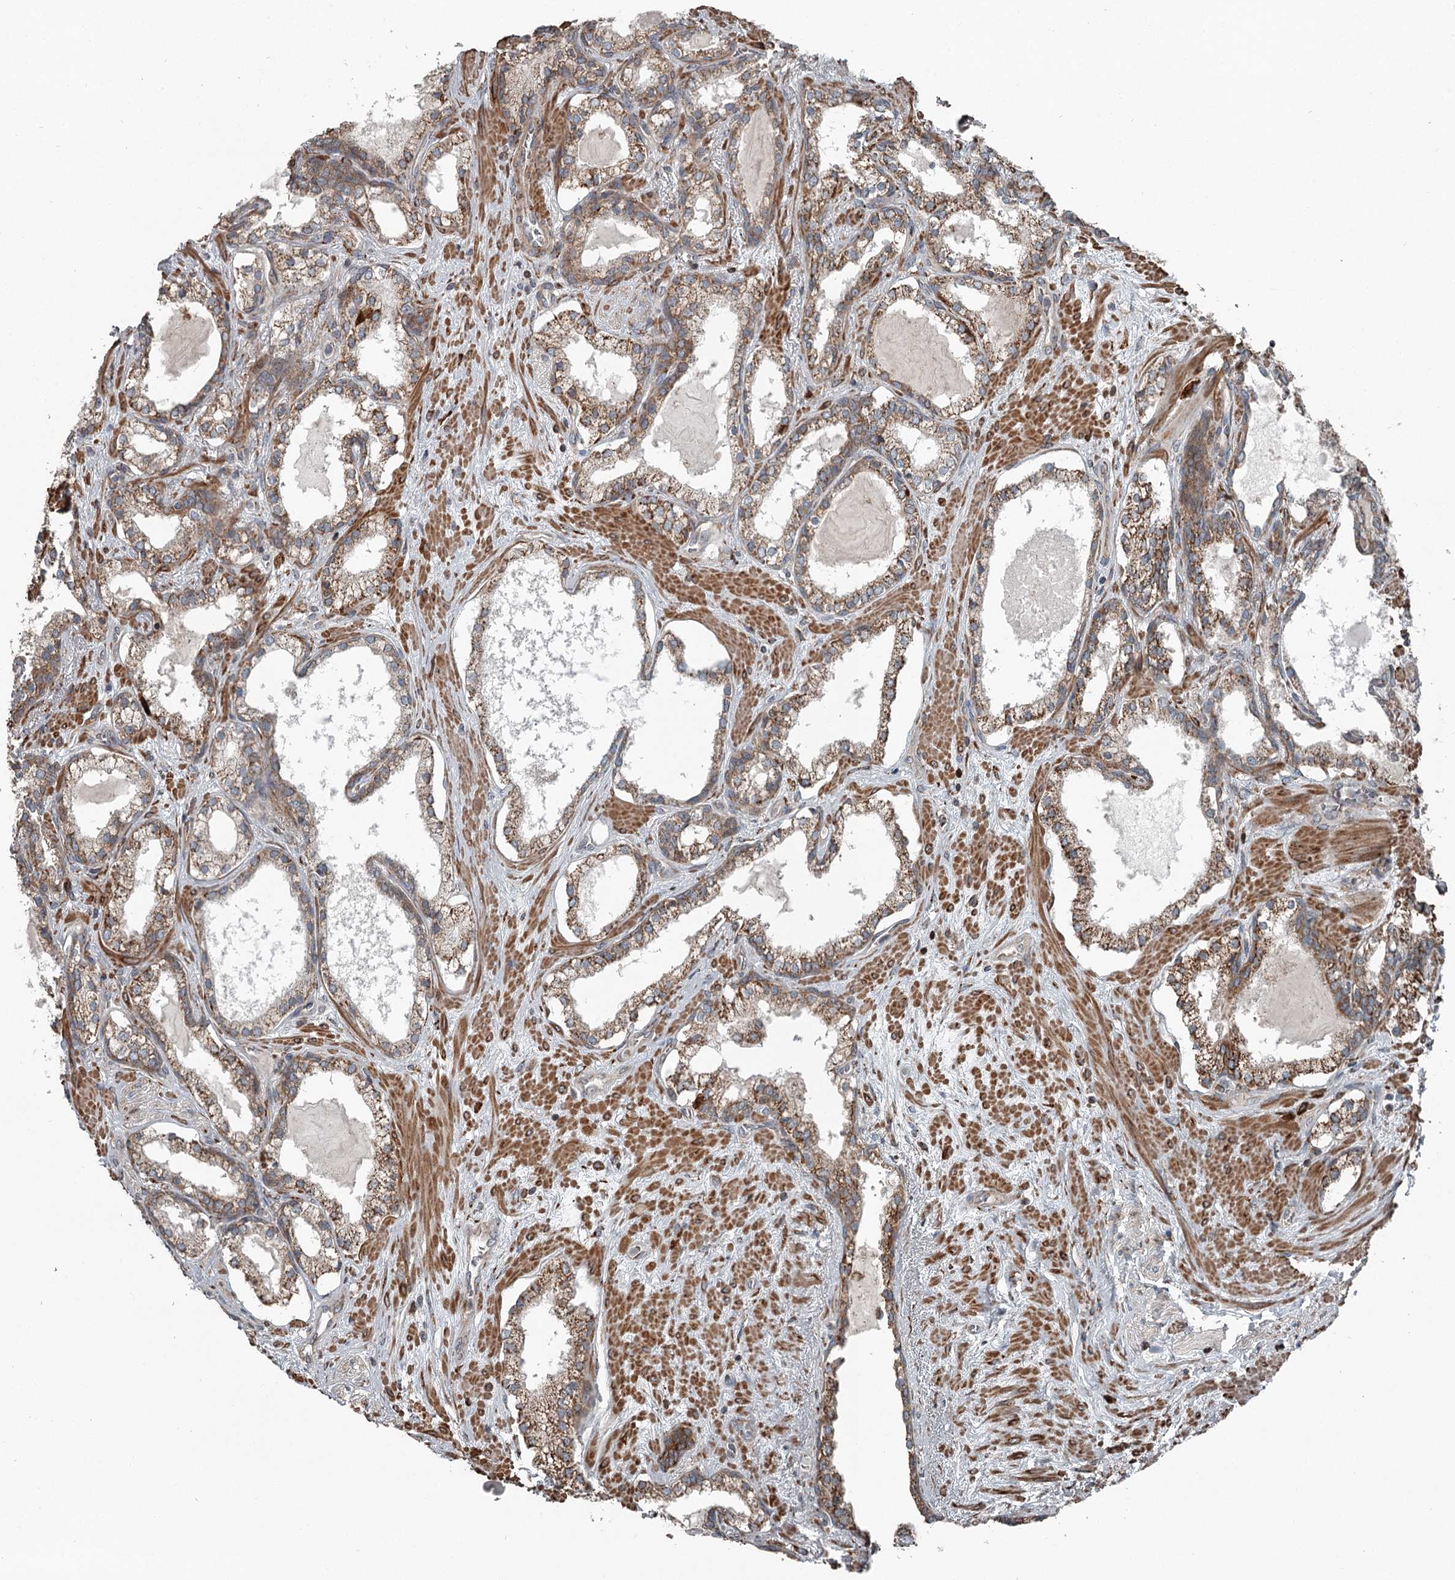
{"staining": {"intensity": "moderate", "quantity": ">75%", "location": "cytoplasmic/membranous"}, "tissue": "prostate cancer", "cell_type": "Tumor cells", "image_type": "cancer", "snomed": [{"axis": "morphology", "description": "Adenocarcinoma, High grade"}, {"axis": "topography", "description": "Prostate"}], "caption": "A high-resolution image shows immunohistochemistry staining of prostate cancer, which displays moderate cytoplasmic/membranous staining in about >75% of tumor cells.", "gene": "RASSF8", "patient": {"sex": "male", "age": 58}}